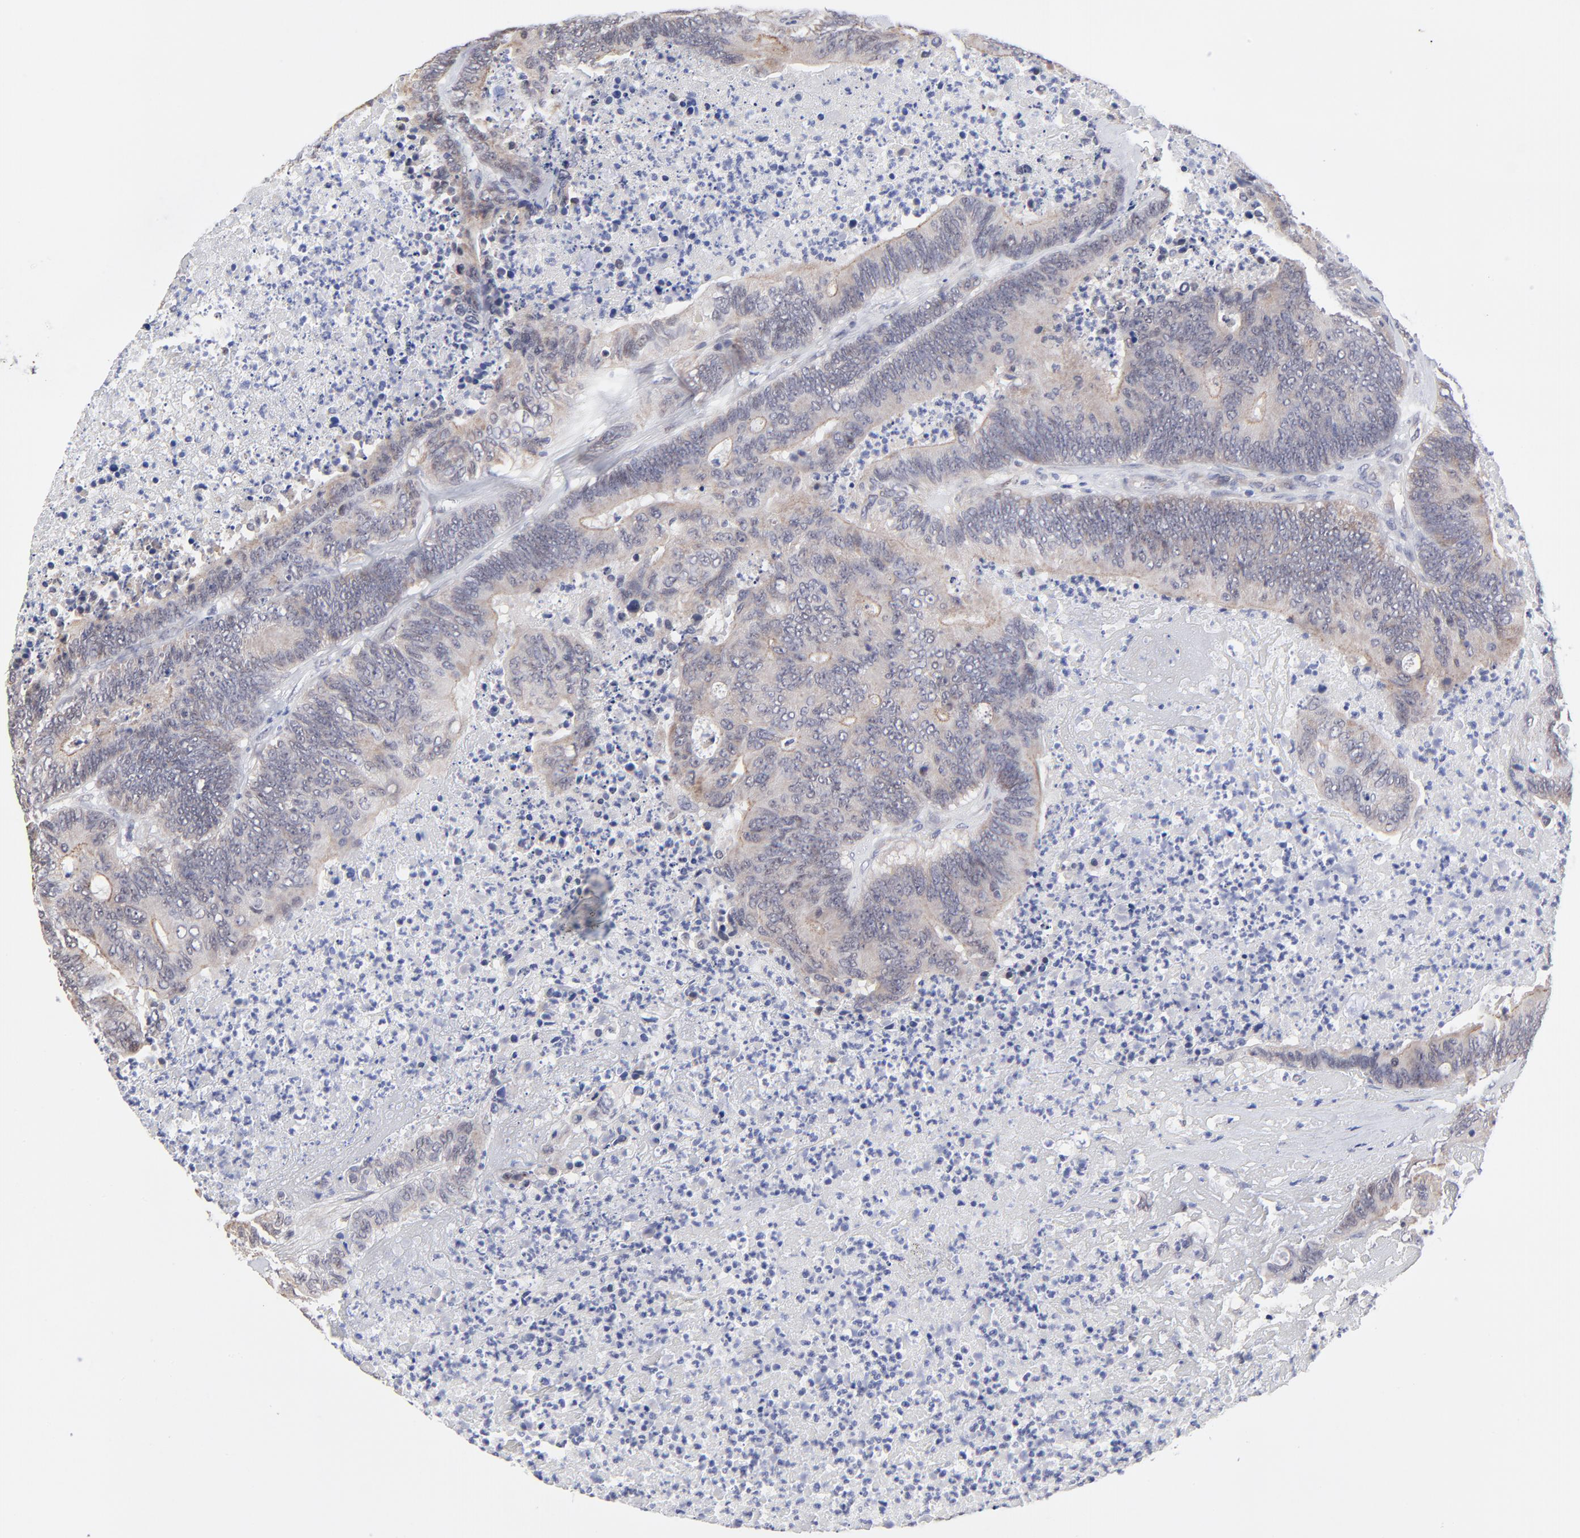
{"staining": {"intensity": "weak", "quantity": ">75%", "location": "cytoplasmic/membranous"}, "tissue": "colorectal cancer", "cell_type": "Tumor cells", "image_type": "cancer", "snomed": [{"axis": "morphology", "description": "Adenocarcinoma, NOS"}, {"axis": "topography", "description": "Colon"}], "caption": "Immunohistochemistry (IHC) micrograph of neoplastic tissue: adenocarcinoma (colorectal) stained using IHC shows low levels of weak protein expression localized specifically in the cytoplasmic/membranous of tumor cells, appearing as a cytoplasmic/membranous brown color.", "gene": "FBXO8", "patient": {"sex": "male", "age": 65}}